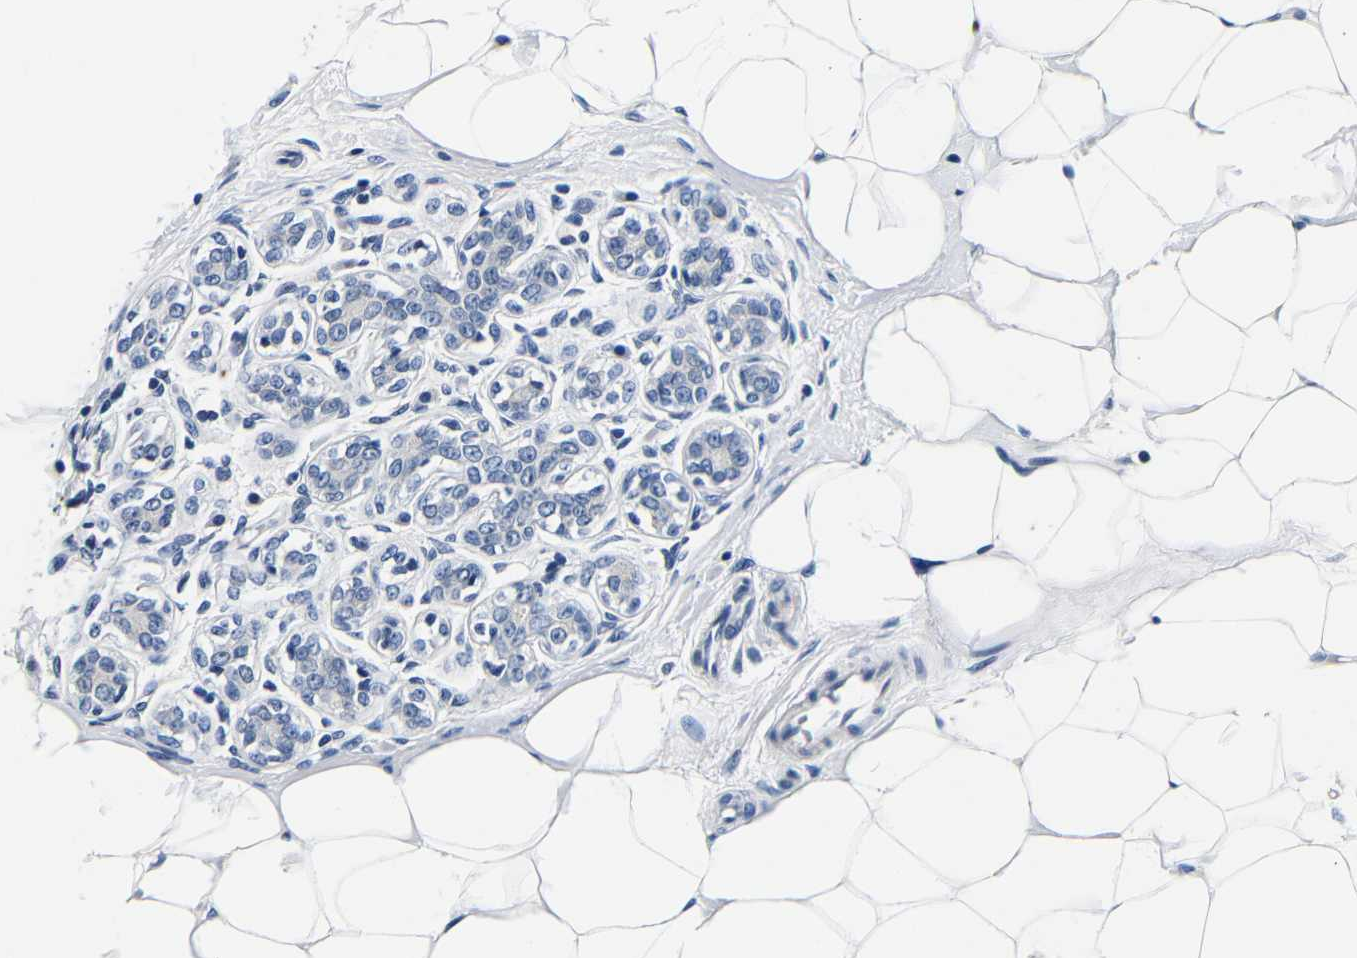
{"staining": {"intensity": "negative", "quantity": "none", "location": "none"}, "tissue": "breast cancer", "cell_type": "Tumor cells", "image_type": "cancer", "snomed": [{"axis": "morphology", "description": "Normal tissue, NOS"}, {"axis": "morphology", "description": "Duct carcinoma"}, {"axis": "topography", "description": "Breast"}], "caption": "The immunohistochemistry photomicrograph has no significant staining in tumor cells of breast cancer (infiltrating ductal carcinoma) tissue. (Stains: DAB immunohistochemistry with hematoxylin counter stain, Microscopy: brightfield microscopy at high magnification).", "gene": "GP1BA", "patient": {"sex": "female", "age": 39}}